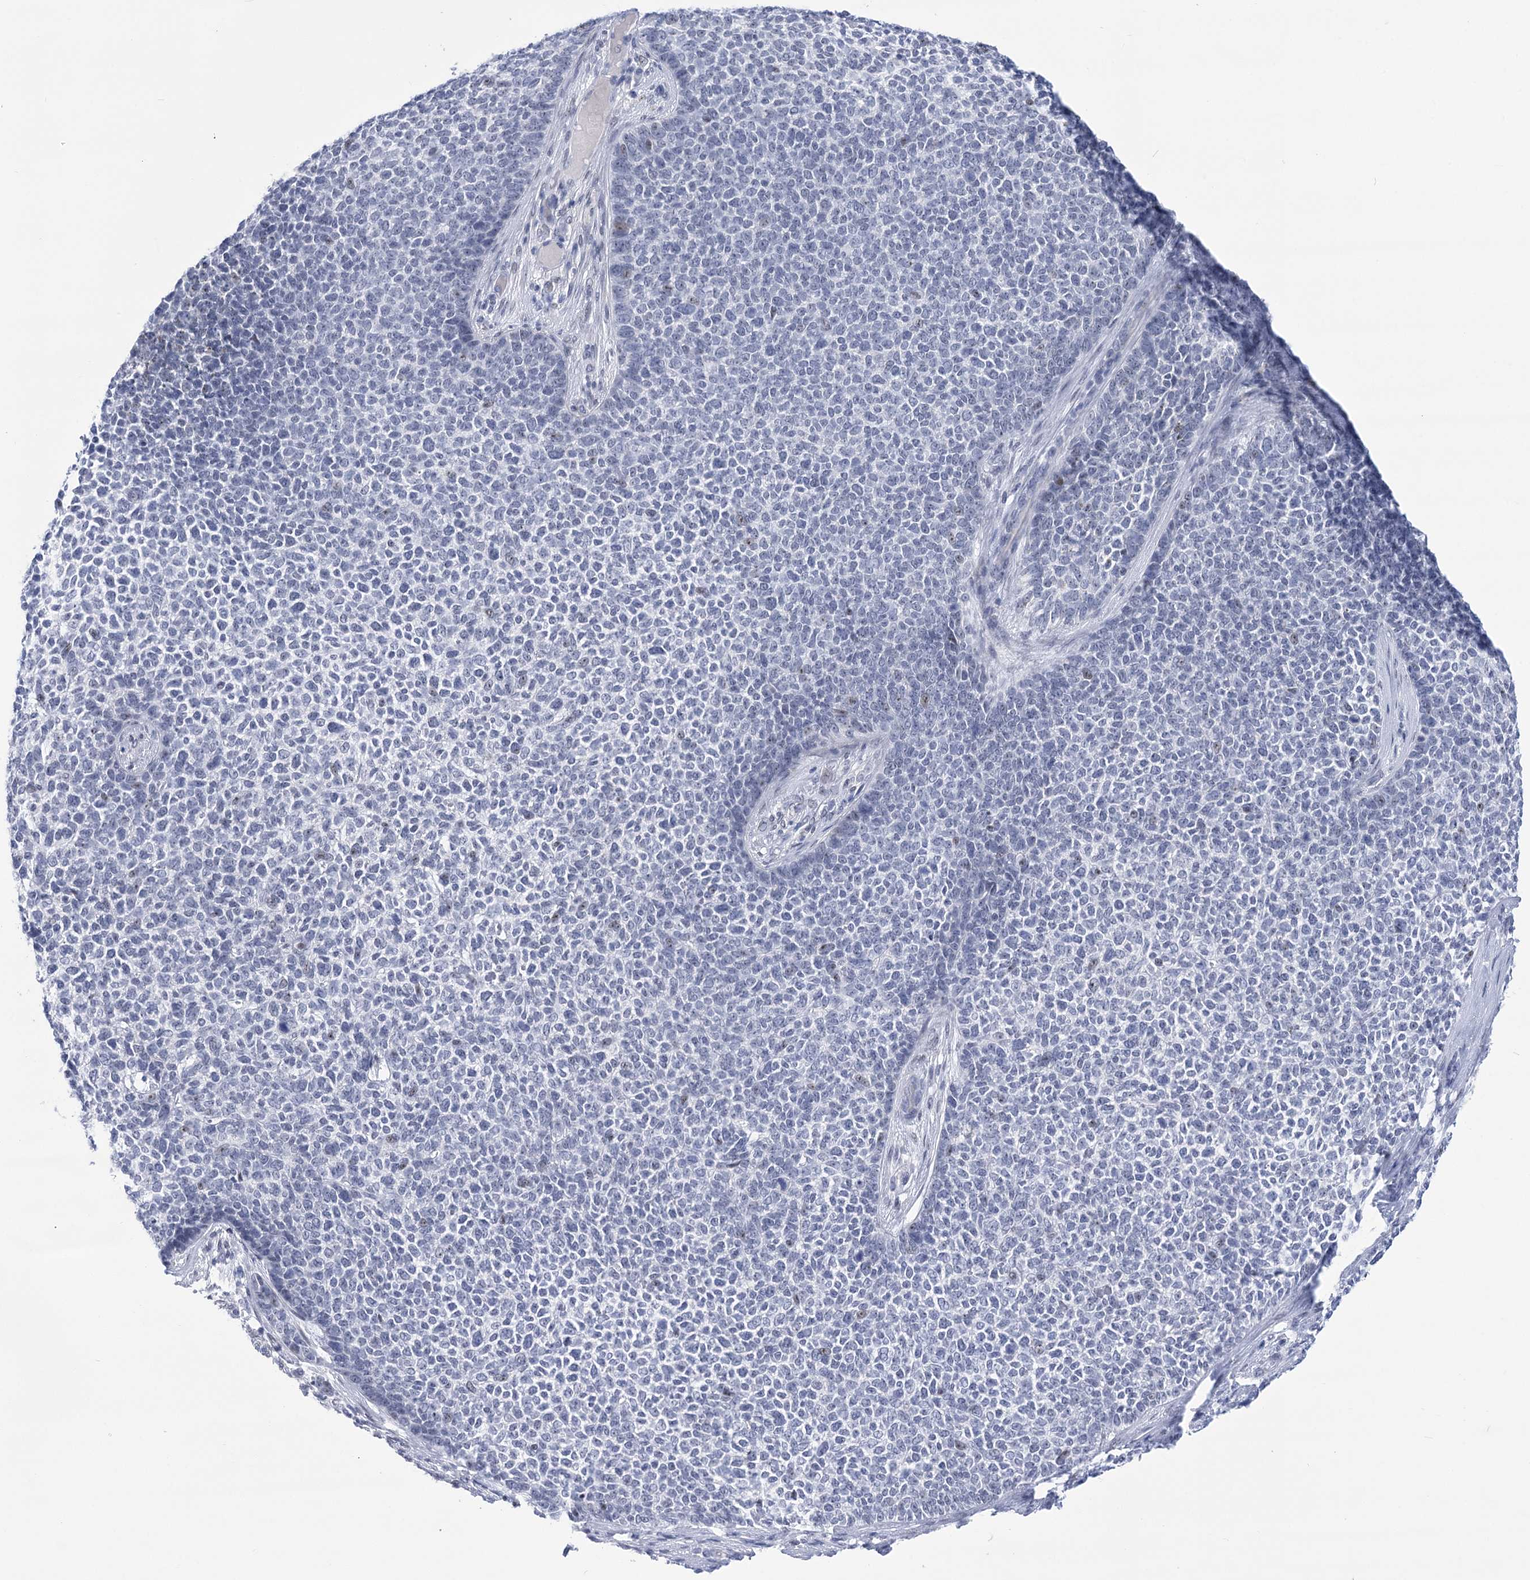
{"staining": {"intensity": "negative", "quantity": "none", "location": "none"}, "tissue": "skin cancer", "cell_type": "Tumor cells", "image_type": "cancer", "snomed": [{"axis": "morphology", "description": "Basal cell carcinoma"}, {"axis": "topography", "description": "Skin"}], "caption": "A micrograph of human basal cell carcinoma (skin) is negative for staining in tumor cells.", "gene": "HORMAD1", "patient": {"sex": "female", "age": 84}}